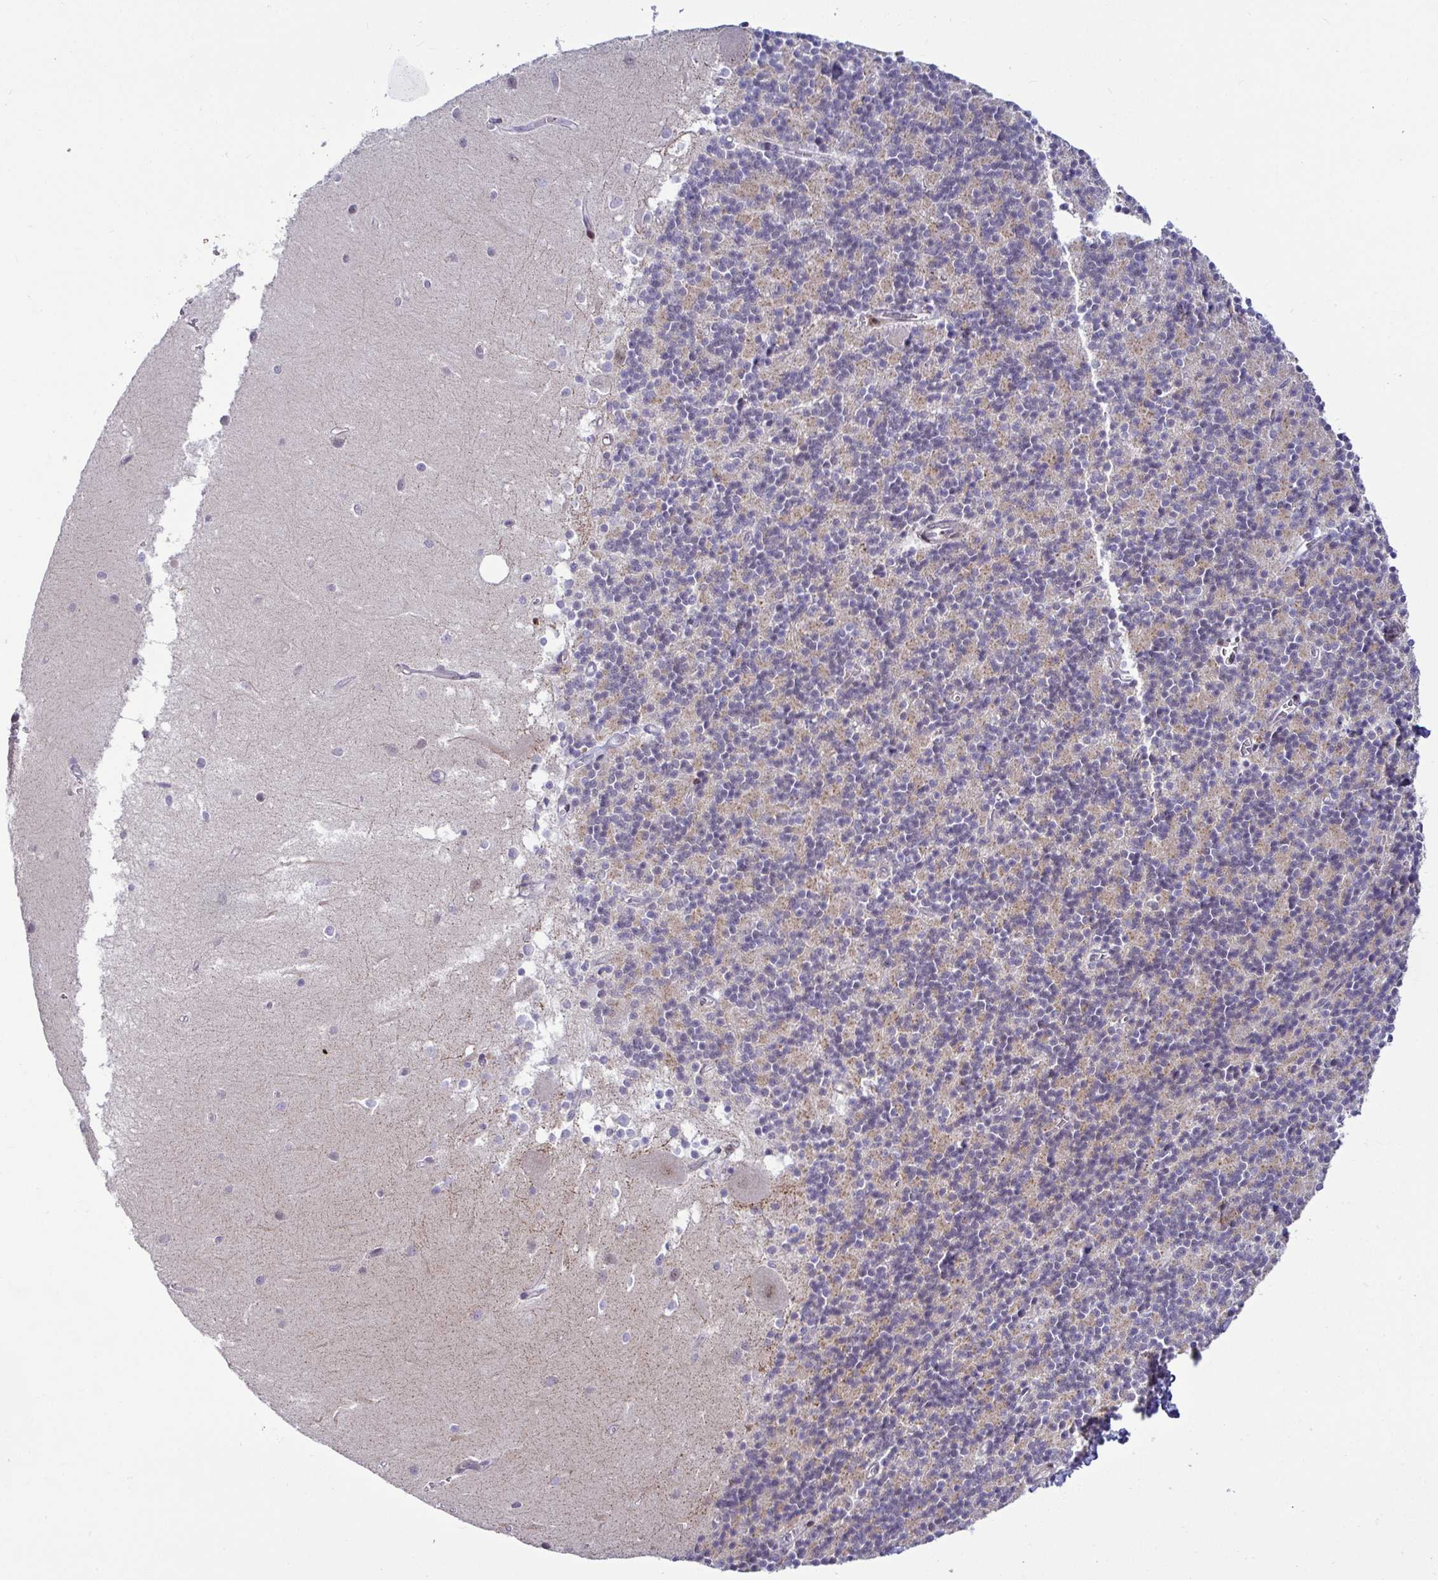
{"staining": {"intensity": "moderate", "quantity": "25%-75%", "location": "cytoplasmic/membranous"}, "tissue": "cerebellum", "cell_type": "Cells in granular layer", "image_type": "normal", "snomed": [{"axis": "morphology", "description": "Normal tissue, NOS"}, {"axis": "topography", "description": "Cerebellum"}], "caption": "This histopathology image exhibits benign cerebellum stained with immunohistochemistry to label a protein in brown. The cytoplasmic/membranous of cells in granular layer show moderate positivity for the protein. Nuclei are counter-stained blue.", "gene": "DZIP1", "patient": {"sex": "male", "age": 54}}